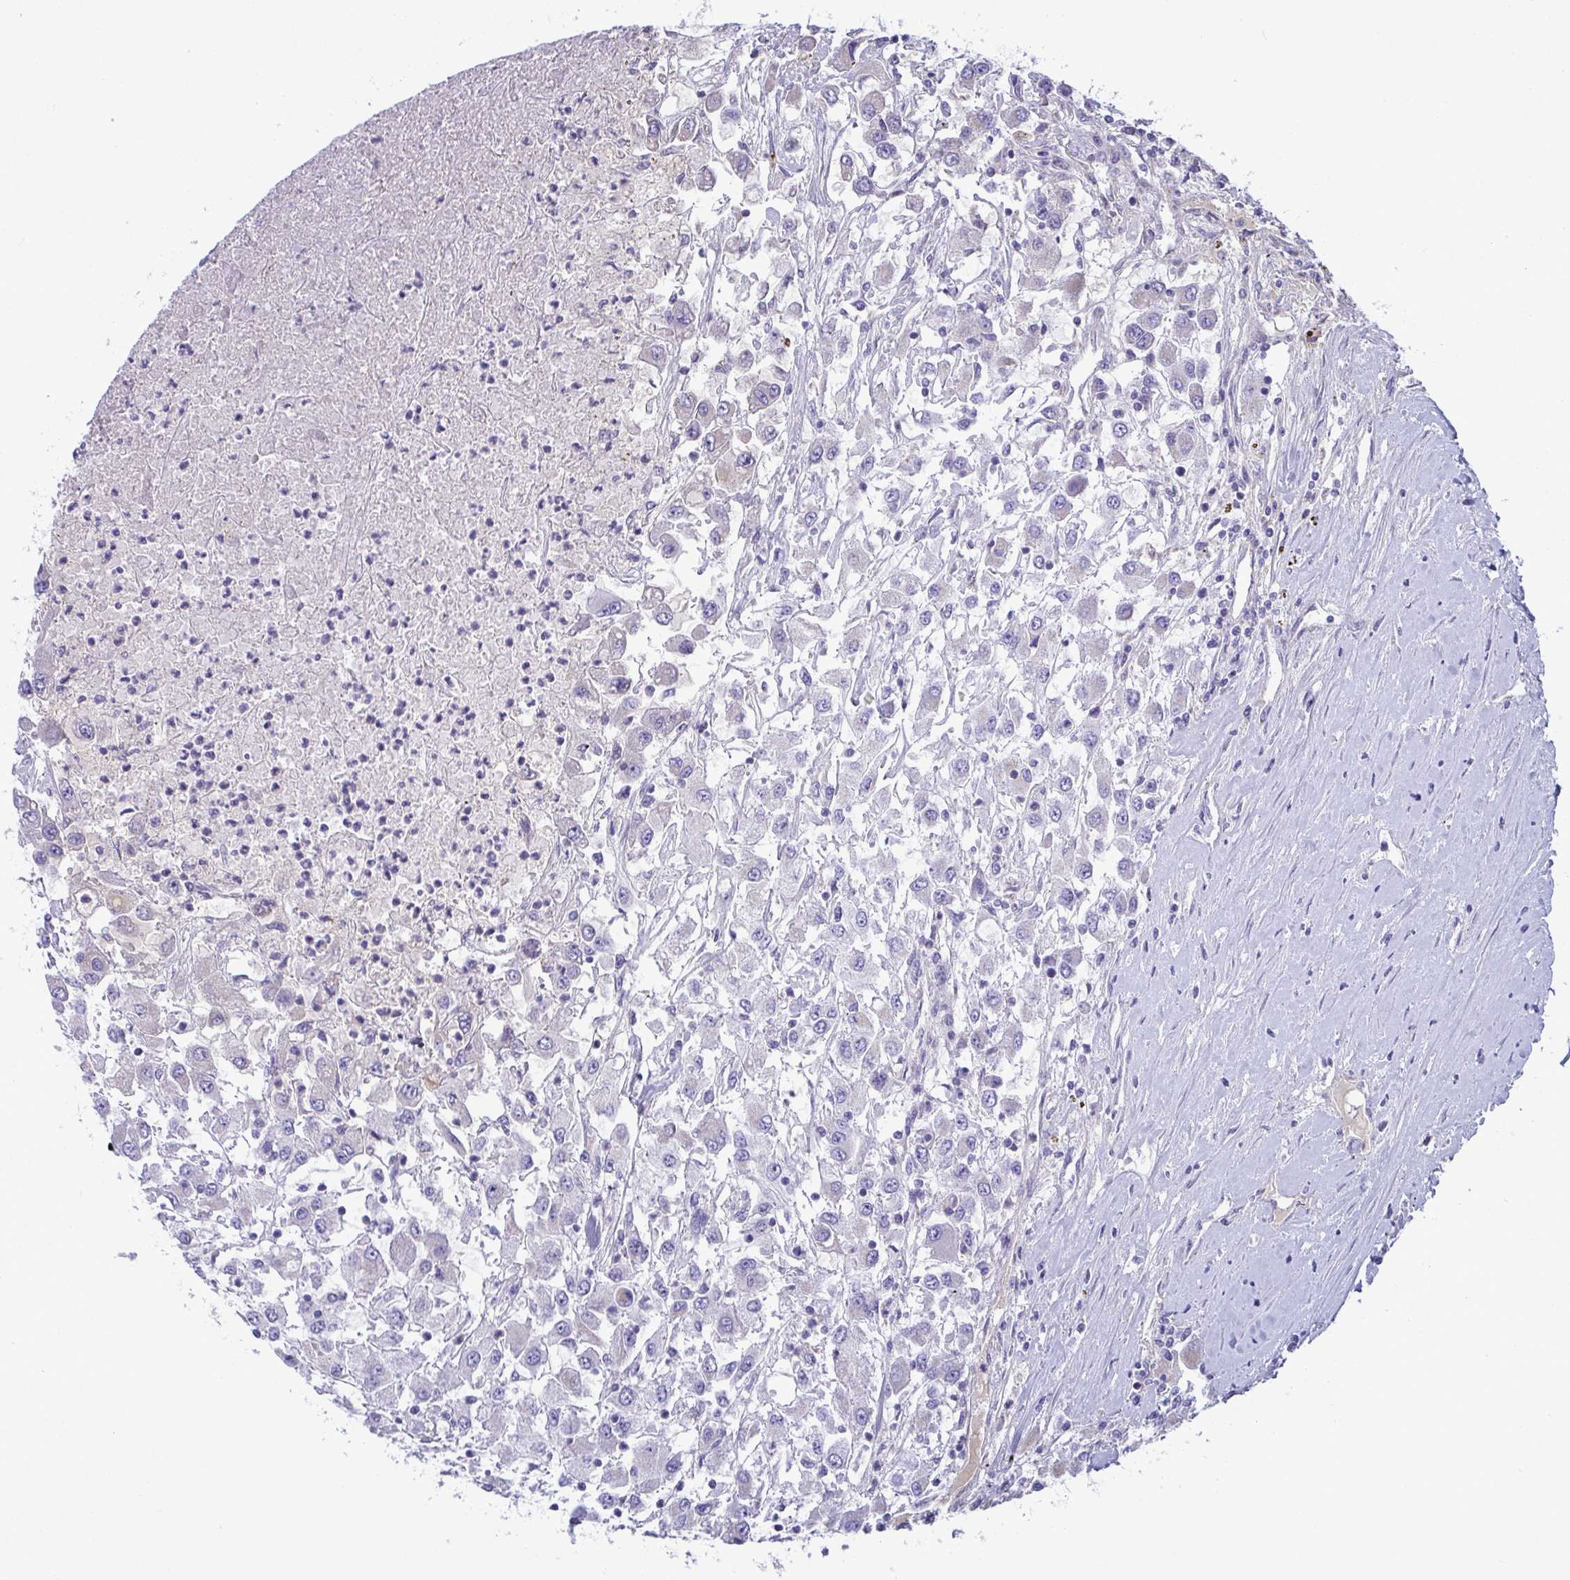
{"staining": {"intensity": "negative", "quantity": "none", "location": "none"}, "tissue": "renal cancer", "cell_type": "Tumor cells", "image_type": "cancer", "snomed": [{"axis": "morphology", "description": "Adenocarcinoma, NOS"}, {"axis": "topography", "description": "Kidney"}], "caption": "High magnification brightfield microscopy of renal cancer (adenocarcinoma) stained with DAB (brown) and counterstained with hematoxylin (blue): tumor cells show no significant staining.", "gene": "PLA2G12B", "patient": {"sex": "female", "age": 67}}